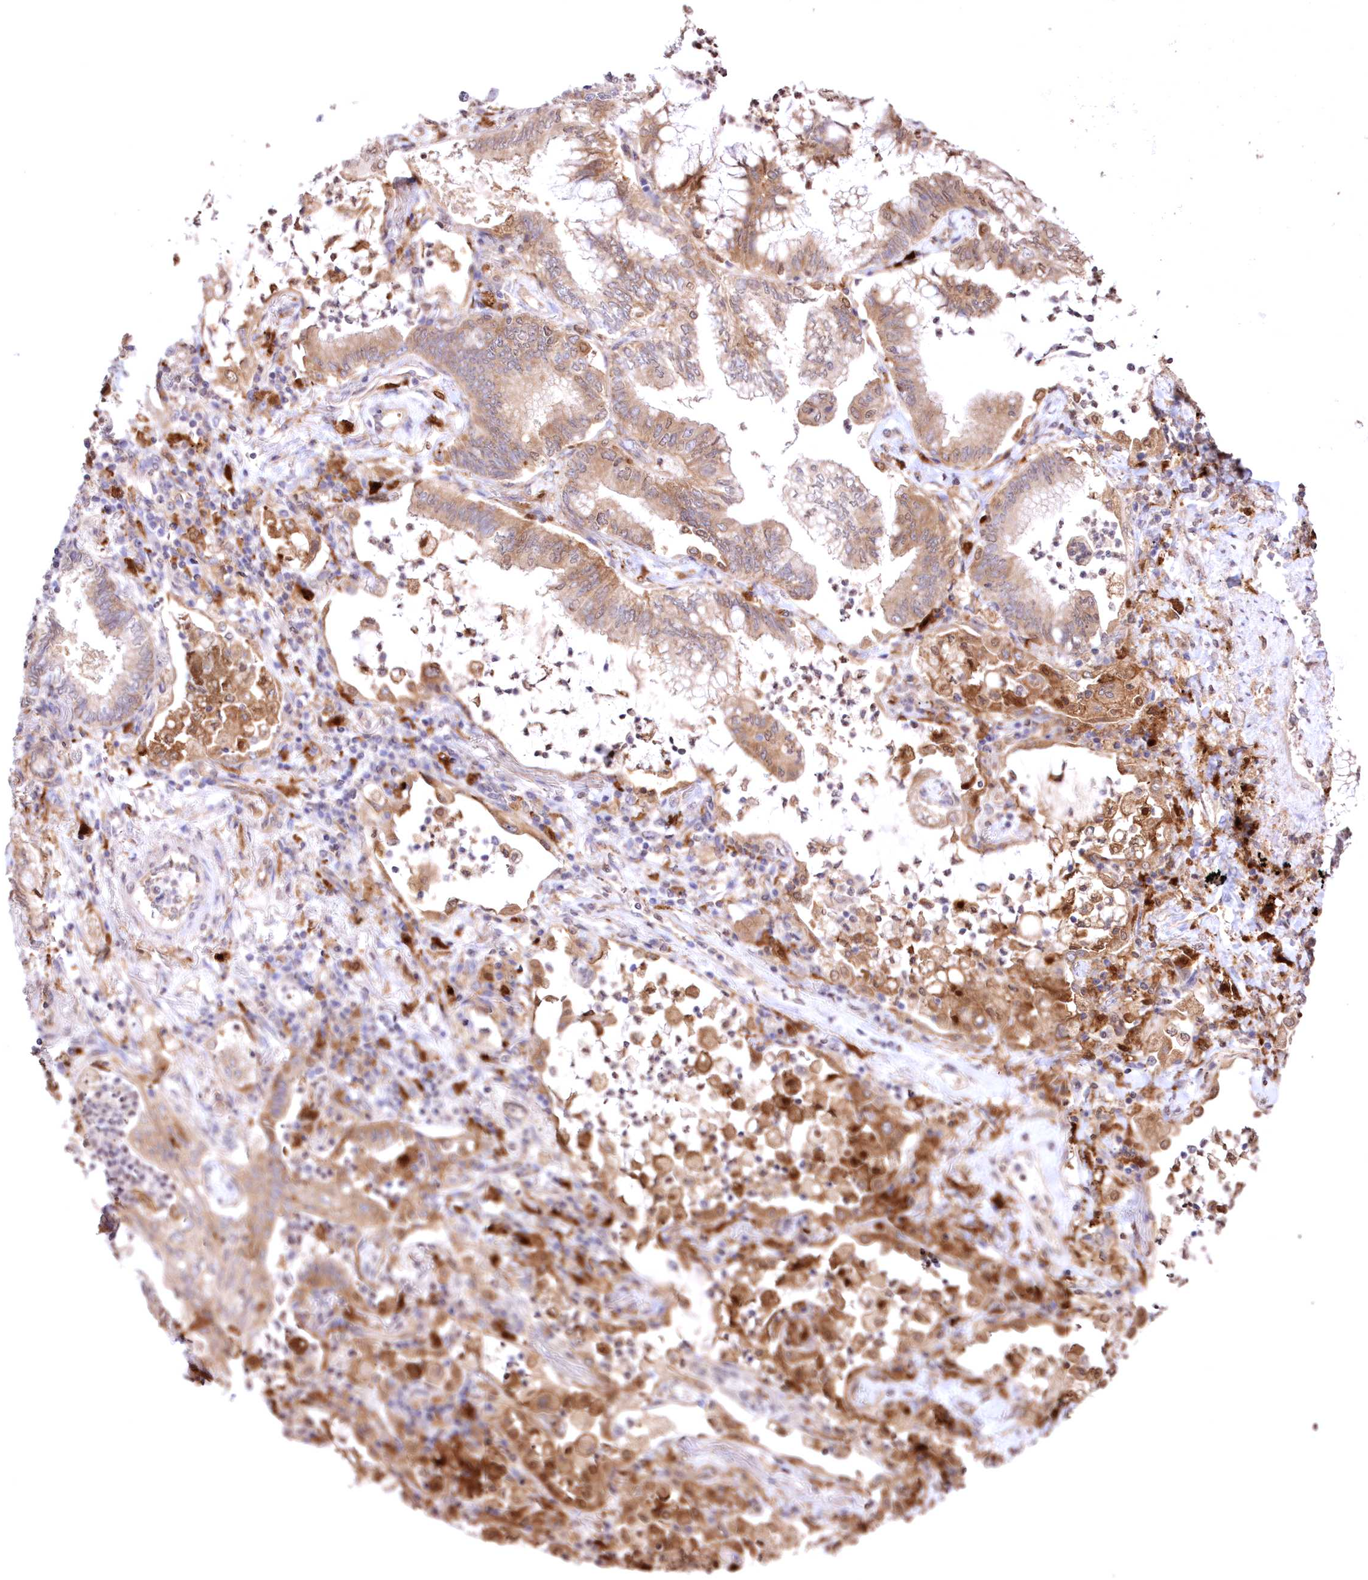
{"staining": {"intensity": "moderate", "quantity": ">75%", "location": "cytoplasmic/membranous"}, "tissue": "lung cancer", "cell_type": "Tumor cells", "image_type": "cancer", "snomed": [{"axis": "morphology", "description": "Adenocarcinoma, NOS"}, {"axis": "topography", "description": "Lung"}], "caption": "This micrograph reveals adenocarcinoma (lung) stained with IHC to label a protein in brown. The cytoplasmic/membranous of tumor cells show moderate positivity for the protein. Nuclei are counter-stained blue.", "gene": "FCHO2", "patient": {"sex": "female", "age": 70}}